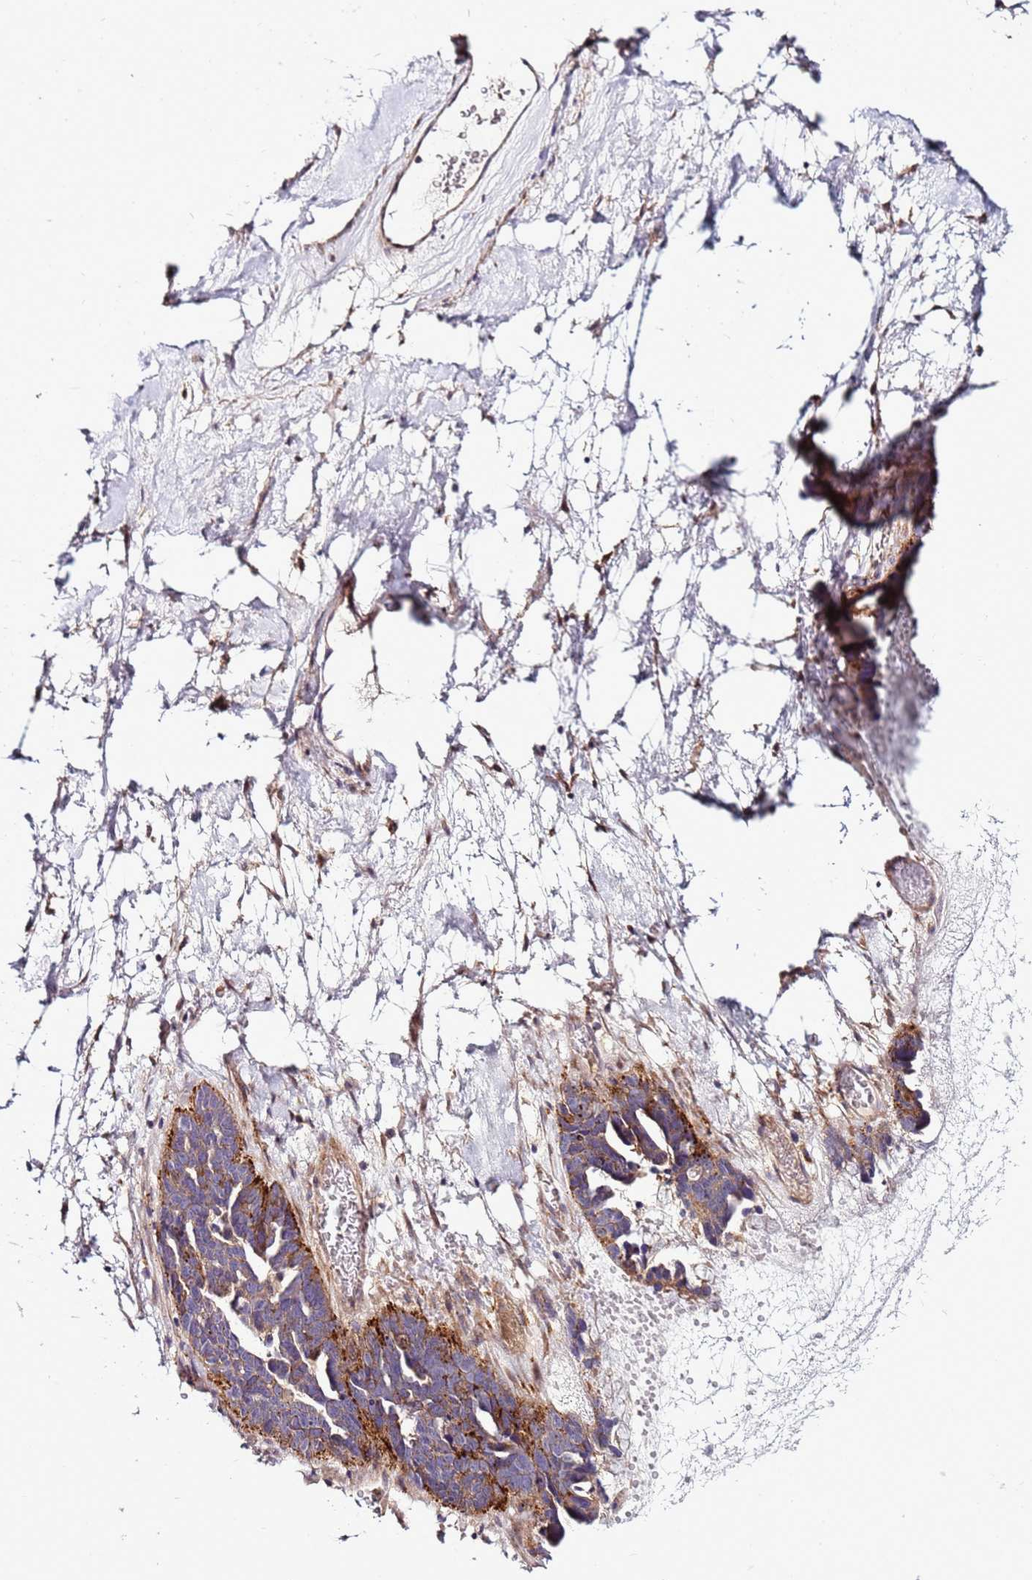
{"staining": {"intensity": "moderate", "quantity": ">75%", "location": "cytoplasmic/membranous"}, "tissue": "ovarian cancer", "cell_type": "Tumor cells", "image_type": "cancer", "snomed": [{"axis": "morphology", "description": "Cystadenocarcinoma, serous, NOS"}, {"axis": "topography", "description": "Ovary"}], "caption": "Ovarian cancer (serous cystadenocarcinoma) stained with DAB immunohistochemistry (IHC) shows medium levels of moderate cytoplasmic/membranous staining in about >75% of tumor cells.", "gene": "ZNF624", "patient": {"sex": "female", "age": 54}}